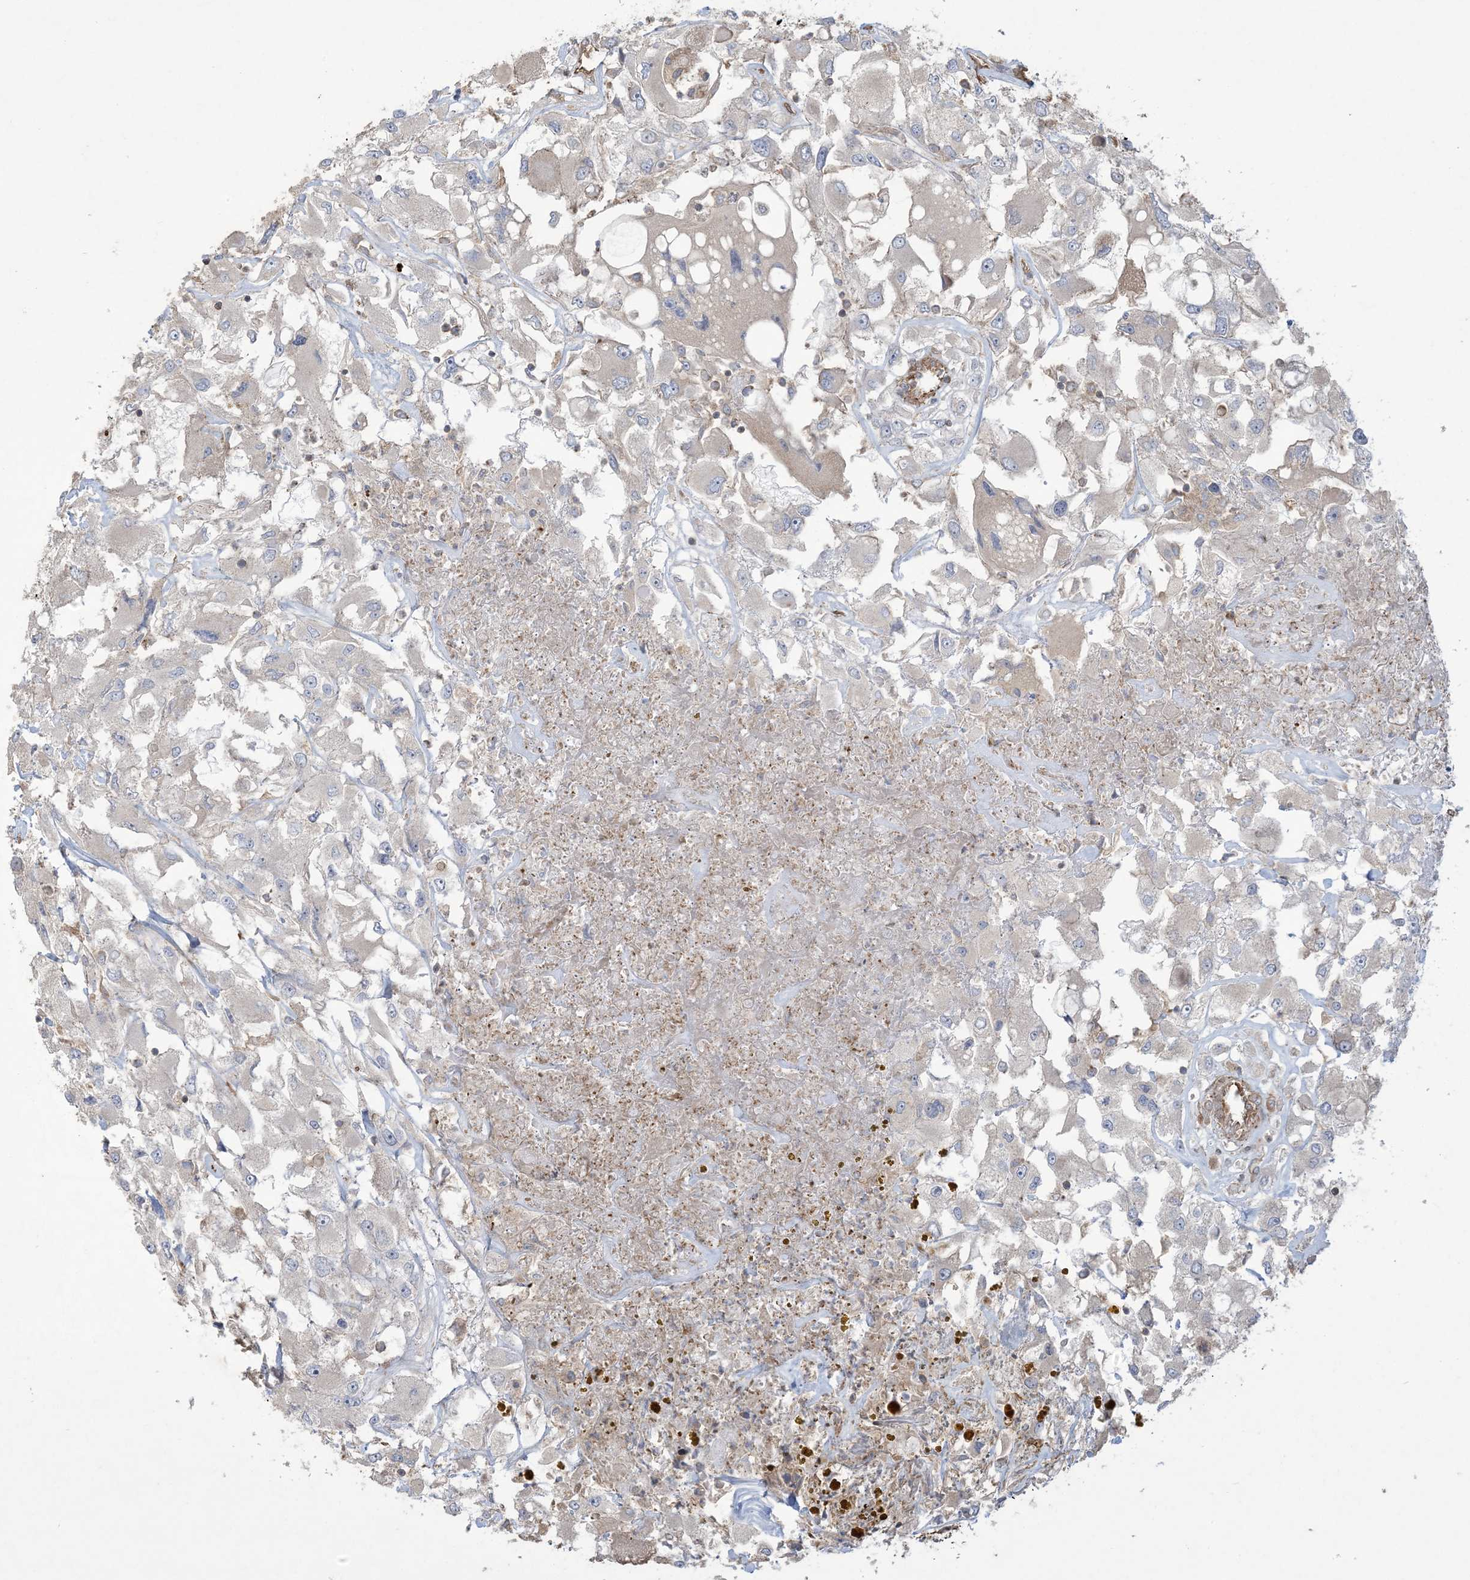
{"staining": {"intensity": "negative", "quantity": "none", "location": "none"}, "tissue": "renal cancer", "cell_type": "Tumor cells", "image_type": "cancer", "snomed": [{"axis": "morphology", "description": "Adenocarcinoma, NOS"}, {"axis": "topography", "description": "Kidney"}], "caption": "The histopathology image exhibits no staining of tumor cells in renal cancer (adenocarcinoma).", "gene": "KLHL18", "patient": {"sex": "female", "age": 52}}